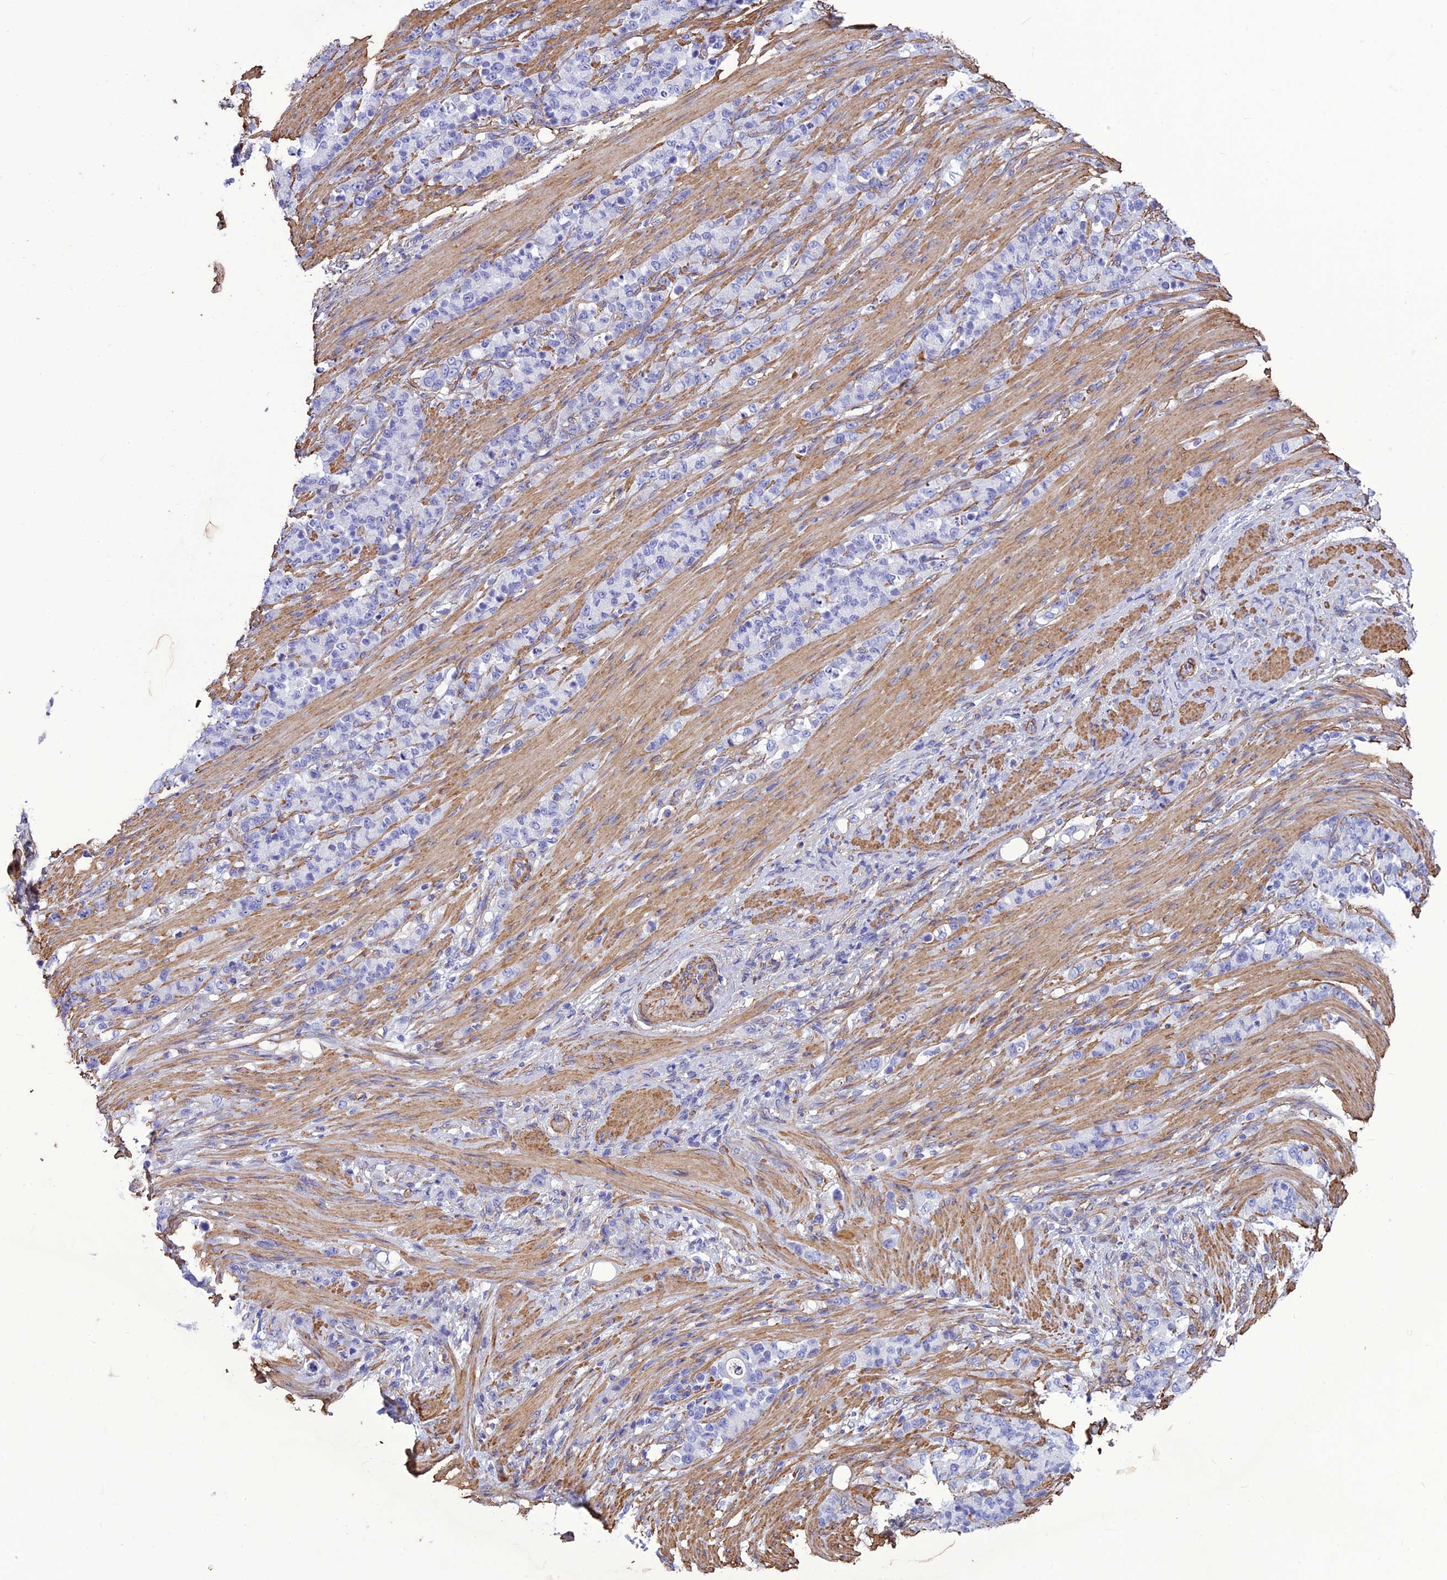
{"staining": {"intensity": "negative", "quantity": "none", "location": "none"}, "tissue": "stomach cancer", "cell_type": "Tumor cells", "image_type": "cancer", "snomed": [{"axis": "morphology", "description": "Adenocarcinoma, NOS"}, {"axis": "topography", "description": "Stomach"}], "caption": "There is no significant positivity in tumor cells of stomach cancer (adenocarcinoma).", "gene": "NKD1", "patient": {"sex": "female", "age": 79}}